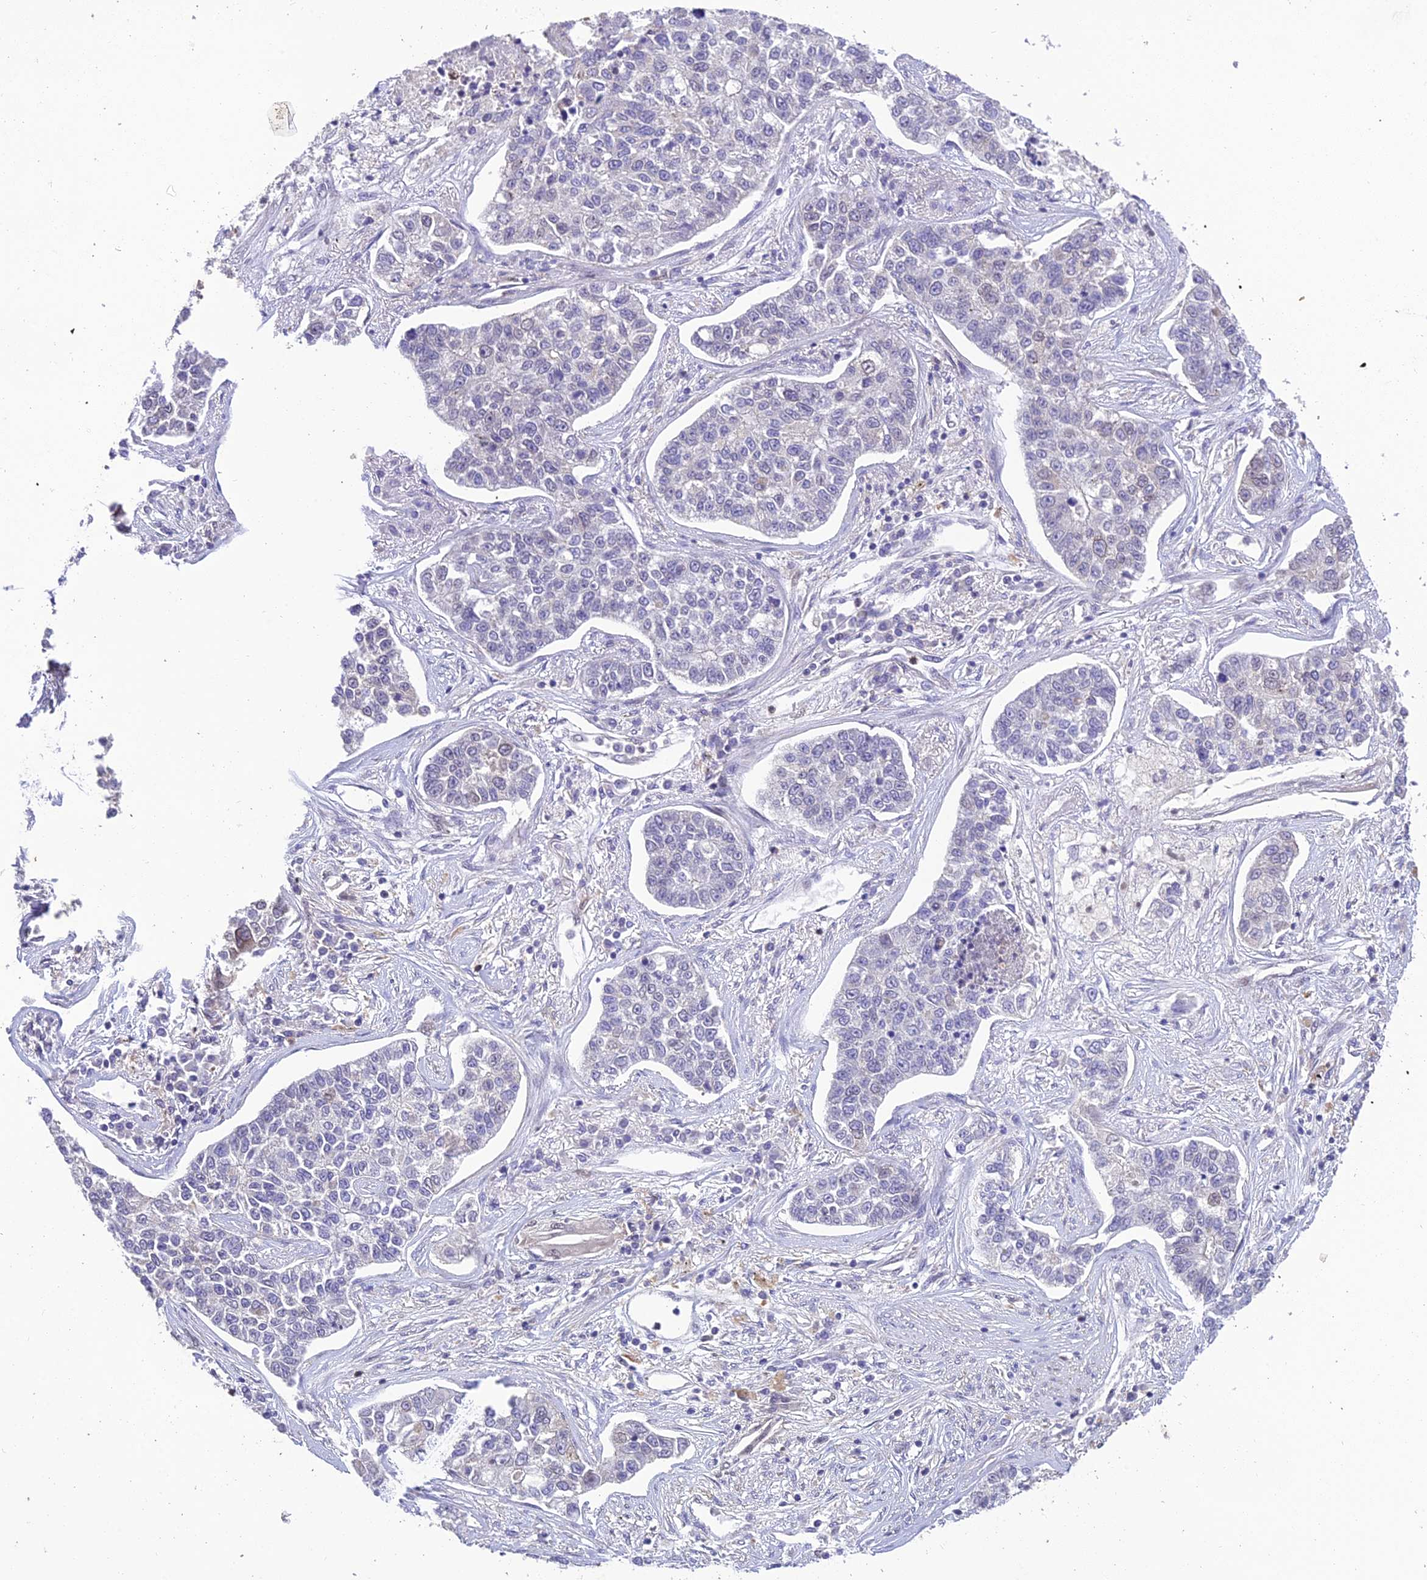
{"staining": {"intensity": "negative", "quantity": "none", "location": "none"}, "tissue": "lung cancer", "cell_type": "Tumor cells", "image_type": "cancer", "snomed": [{"axis": "morphology", "description": "Adenocarcinoma, NOS"}, {"axis": "topography", "description": "Lung"}], "caption": "Lung cancer was stained to show a protein in brown. There is no significant positivity in tumor cells.", "gene": "BMT2", "patient": {"sex": "male", "age": 49}}